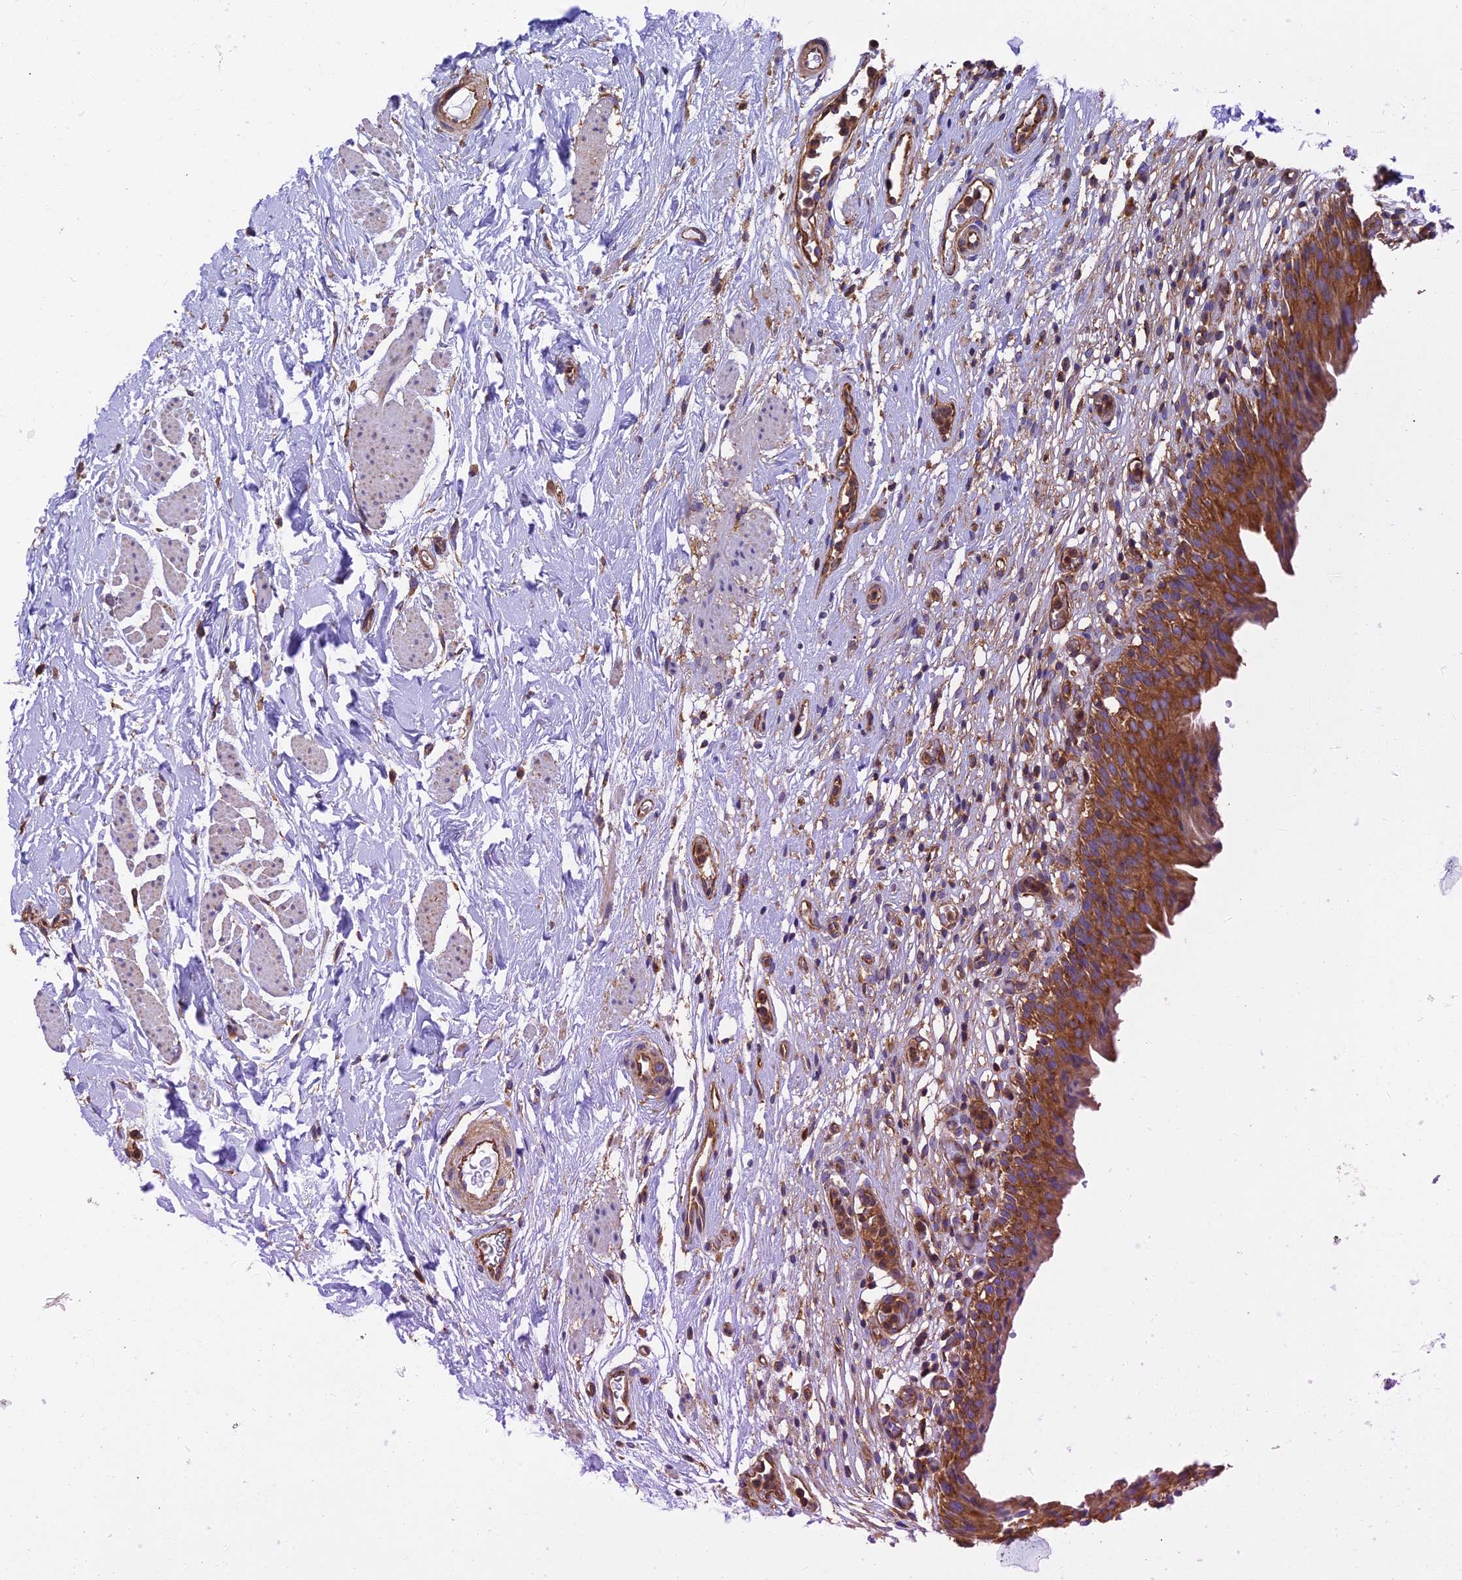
{"staining": {"intensity": "strong", "quantity": ">75%", "location": "cytoplasmic/membranous"}, "tissue": "urinary bladder", "cell_type": "Urothelial cells", "image_type": "normal", "snomed": [{"axis": "morphology", "description": "Normal tissue, NOS"}, {"axis": "morphology", "description": "Inflammation, NOS"}, {"axis": "topography", "description": "Urinary bladder"}], "caption": "Urinary bladder was stained to show a protein in brown. There is high levels of strong cytoplasmic/membranous expression in about >75% of urothelial cells. Using DAB (3,3'-diaminobenzidine) (brown) and hematoxylin (blue) stains, captured at high magnification using brightfield microscopy.", "gene": "DCTN2", "patient": {"sex": "male", "age": 63}}